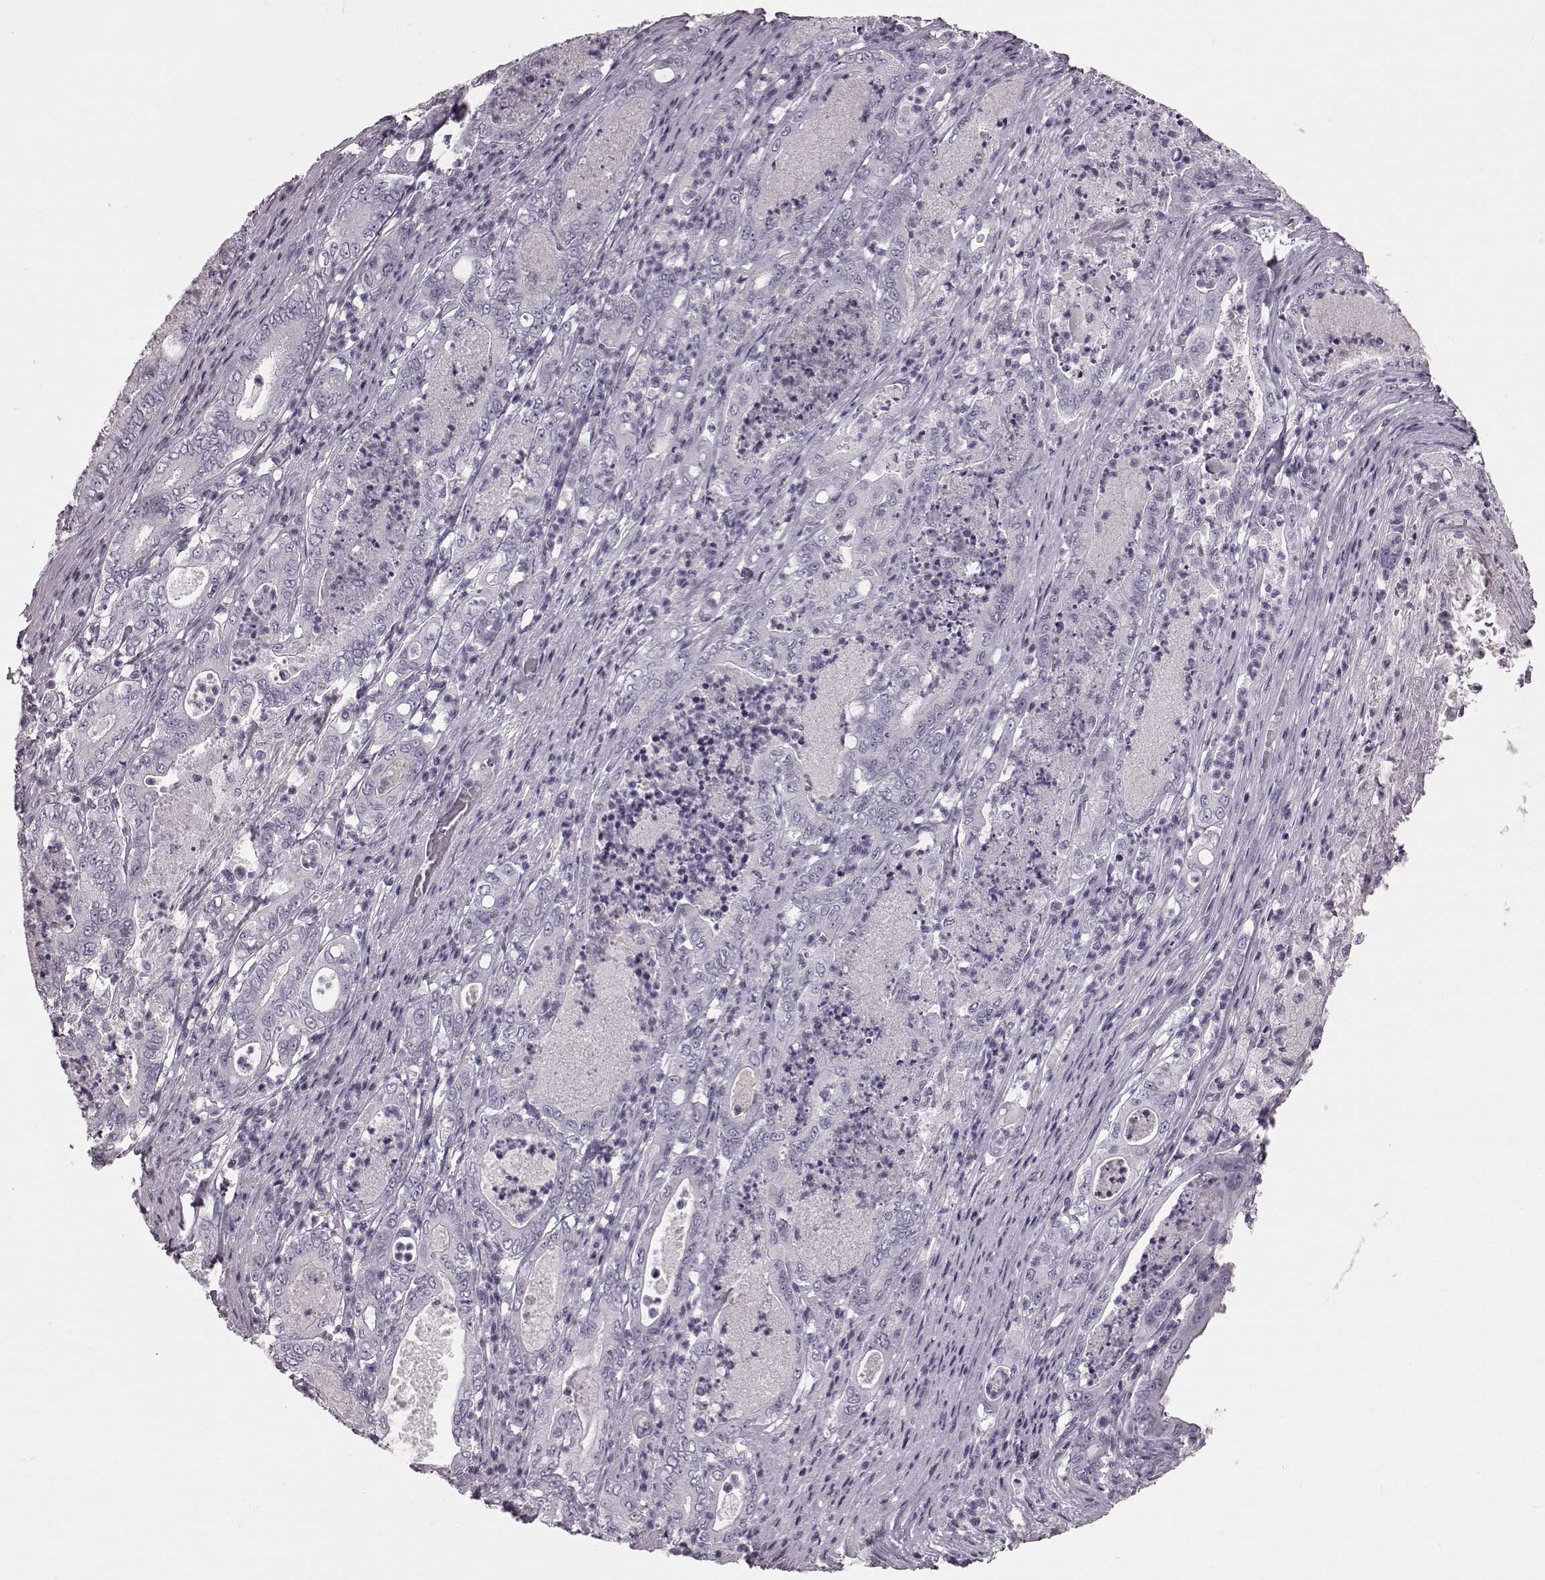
{"staining": {"intensity": "negative", "quantity": "none", "location": "none"}, "tissue": "pancreatic cancer", "cell_type": "Tumor cells", "image_type": "cancer", "snomed": [{"axis": "morphology", "description": "Adenocarcinoma, NOS"}, {"axis": "topography", "description": "Pancreas"}], "caption": "Image shows no protein expression in tumor cells of adenocarcinoma (pancreatic) tissue.", "gene": "TCHHL1", "patient": {"sex": "male", "age": 71}}